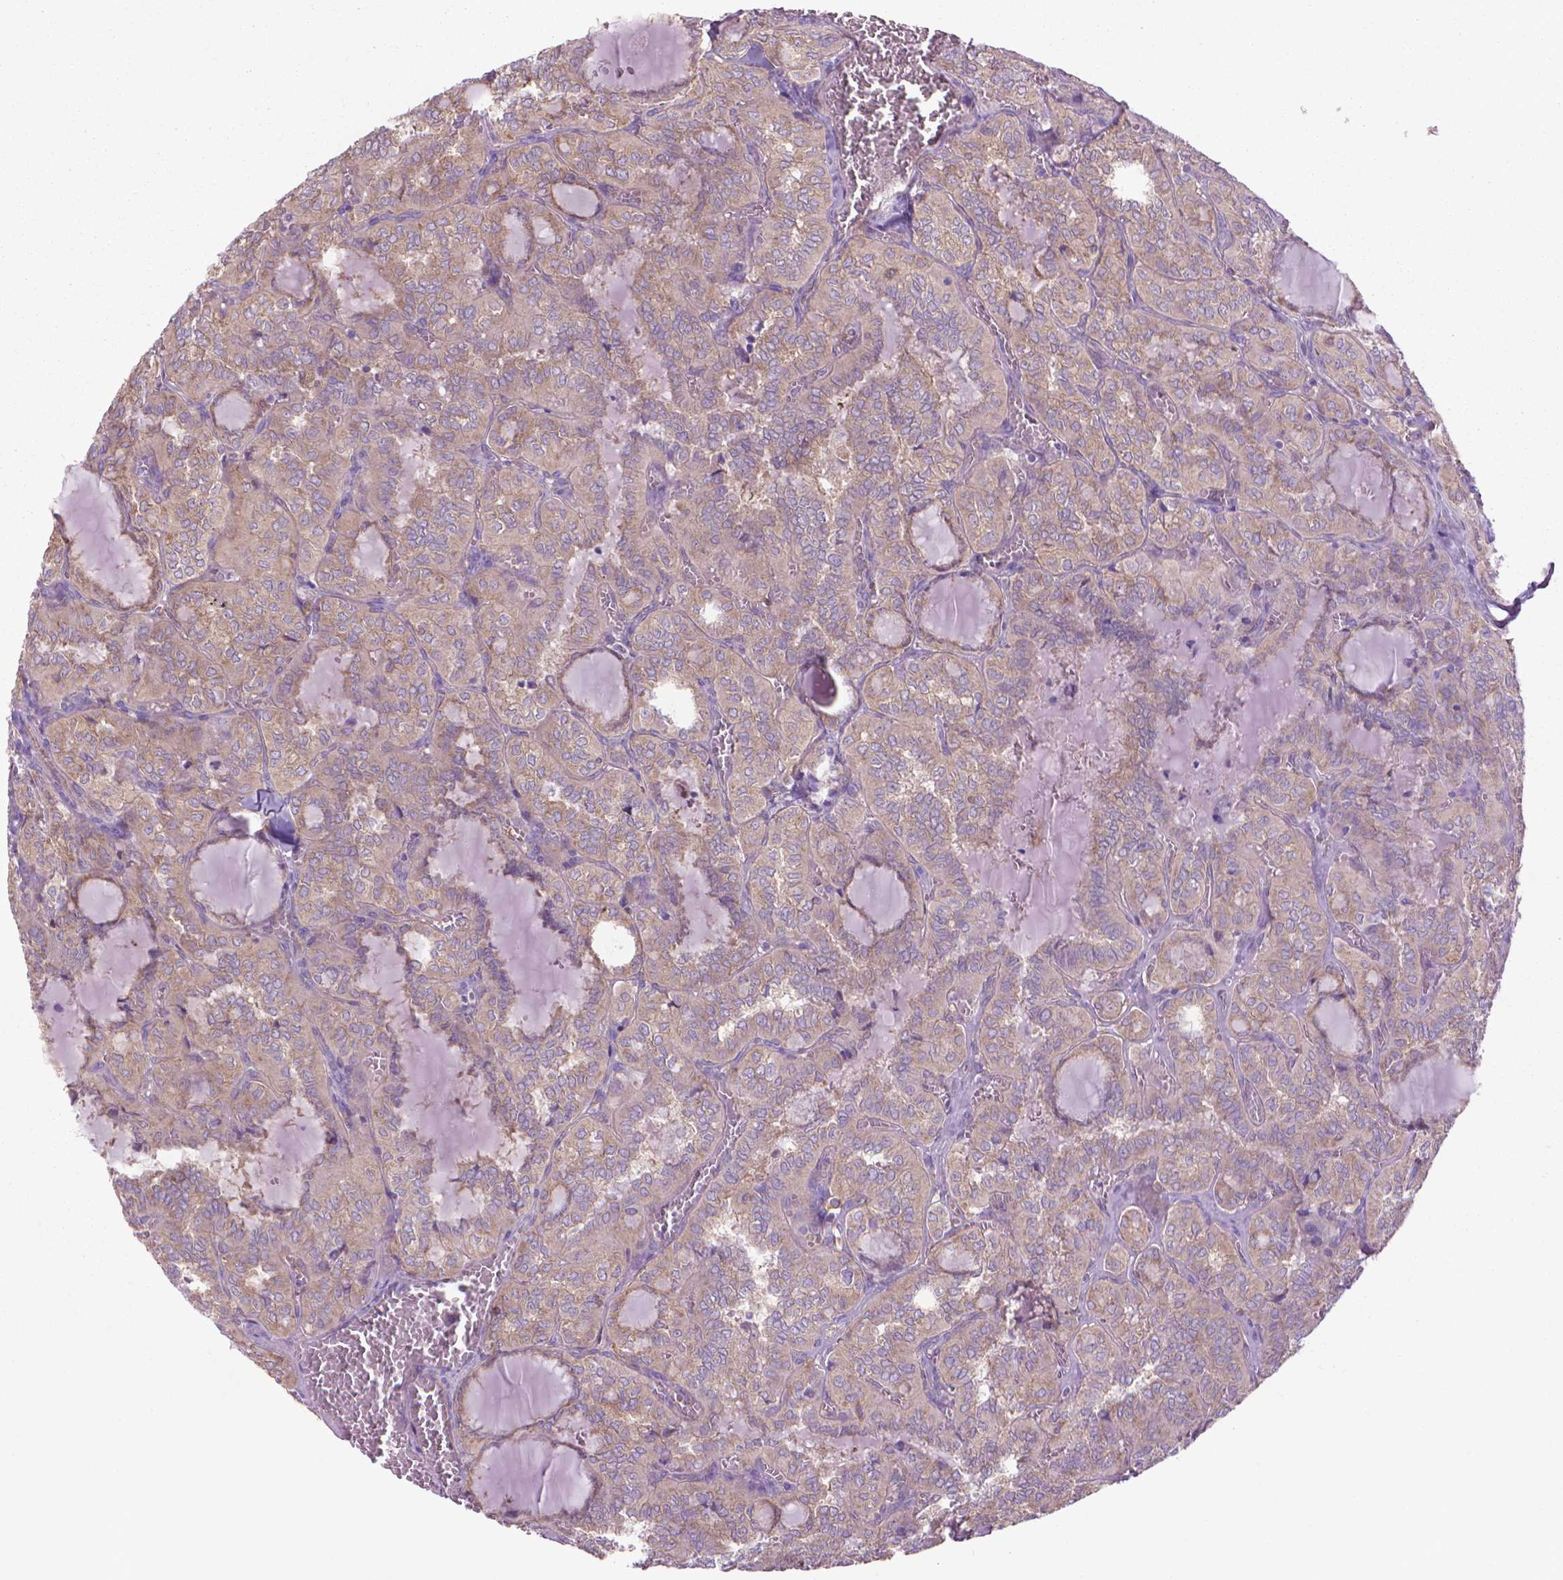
{"staining": {"intensity": "weak", "quantity": "<25%", "location": "cytoplasmic/membranous"}, "tissue": "thyroid cancer", "cell_type": "Tumor cells", "image_type": "cancer", "snomed": [{"axis": "morphology", "description": "Papillary adenocarcinoma, NOS"}, {"axis": "topography", "description": "Thyroid gland"}], "caption": "Immunohistochemistry of thyroid papillary adenocarcinoma reveals no expression in tumor cells.", "gene": "CORO1B", "patient": {"sex": "female", "age": 41}}